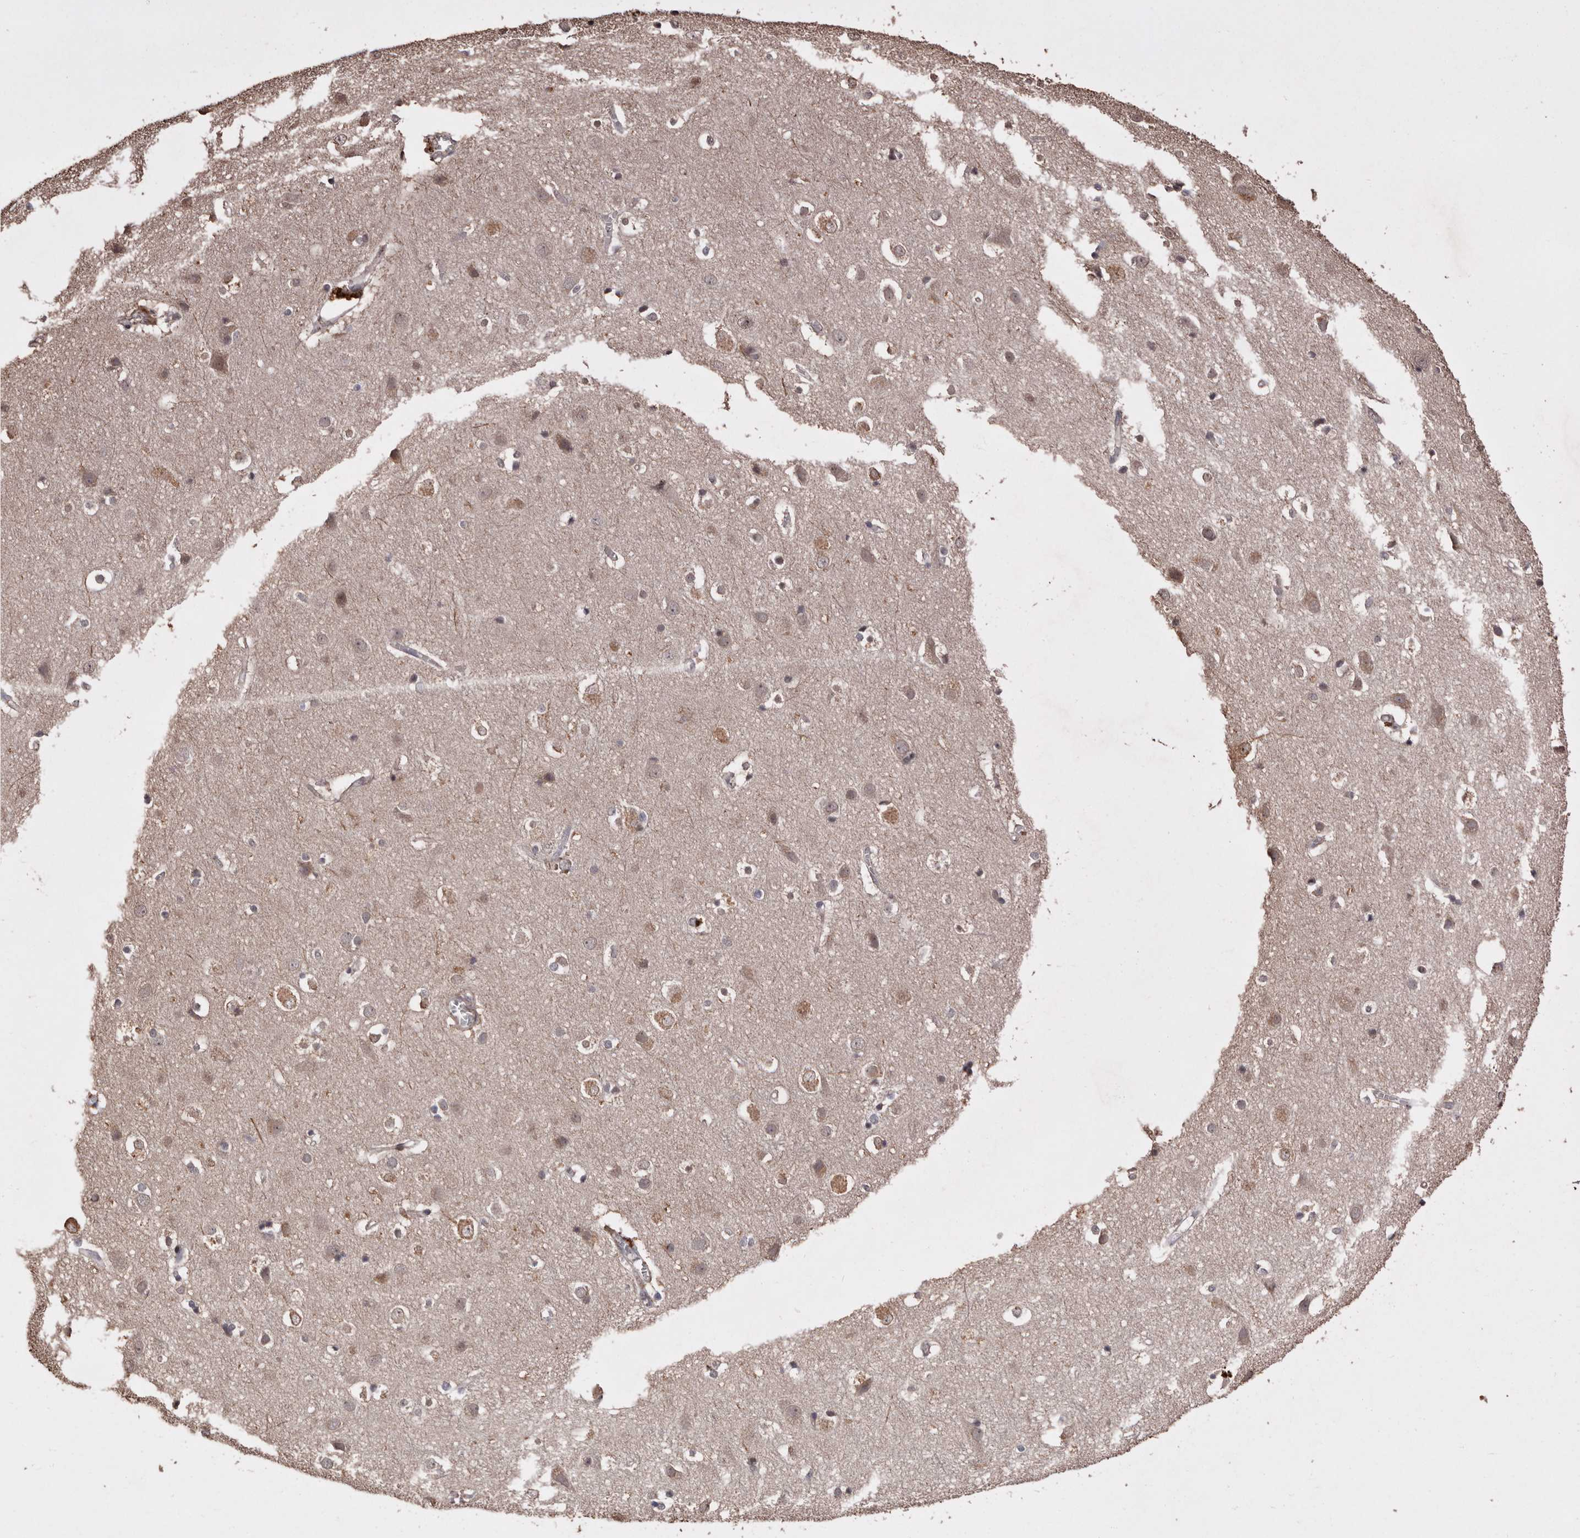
{"staining": {"intensity": "moderate", "quantity": "25%-75%", "location": "cytoplasmic/membranous"}, "tissue": "cerebral cortex", "cell_type": "Endothelial cells", "image_type": "normal", "snomed": [{"axis": "morphology", "description": "Normal tissue, NOS"}, {"axis": "topography", "description": "Cerebral cortex"}], "caption": "Cerebral cortex stained with DAB (3,3'-diaminobenzidine) immunohistochemistry (IHC) demonstrates medium levels of moderate cytoplasmic/membranous staining in approximately 25%-75% of endothelial cells.", "gene": "RANBP17", "patient": {"sex": "male", "age": 54}}